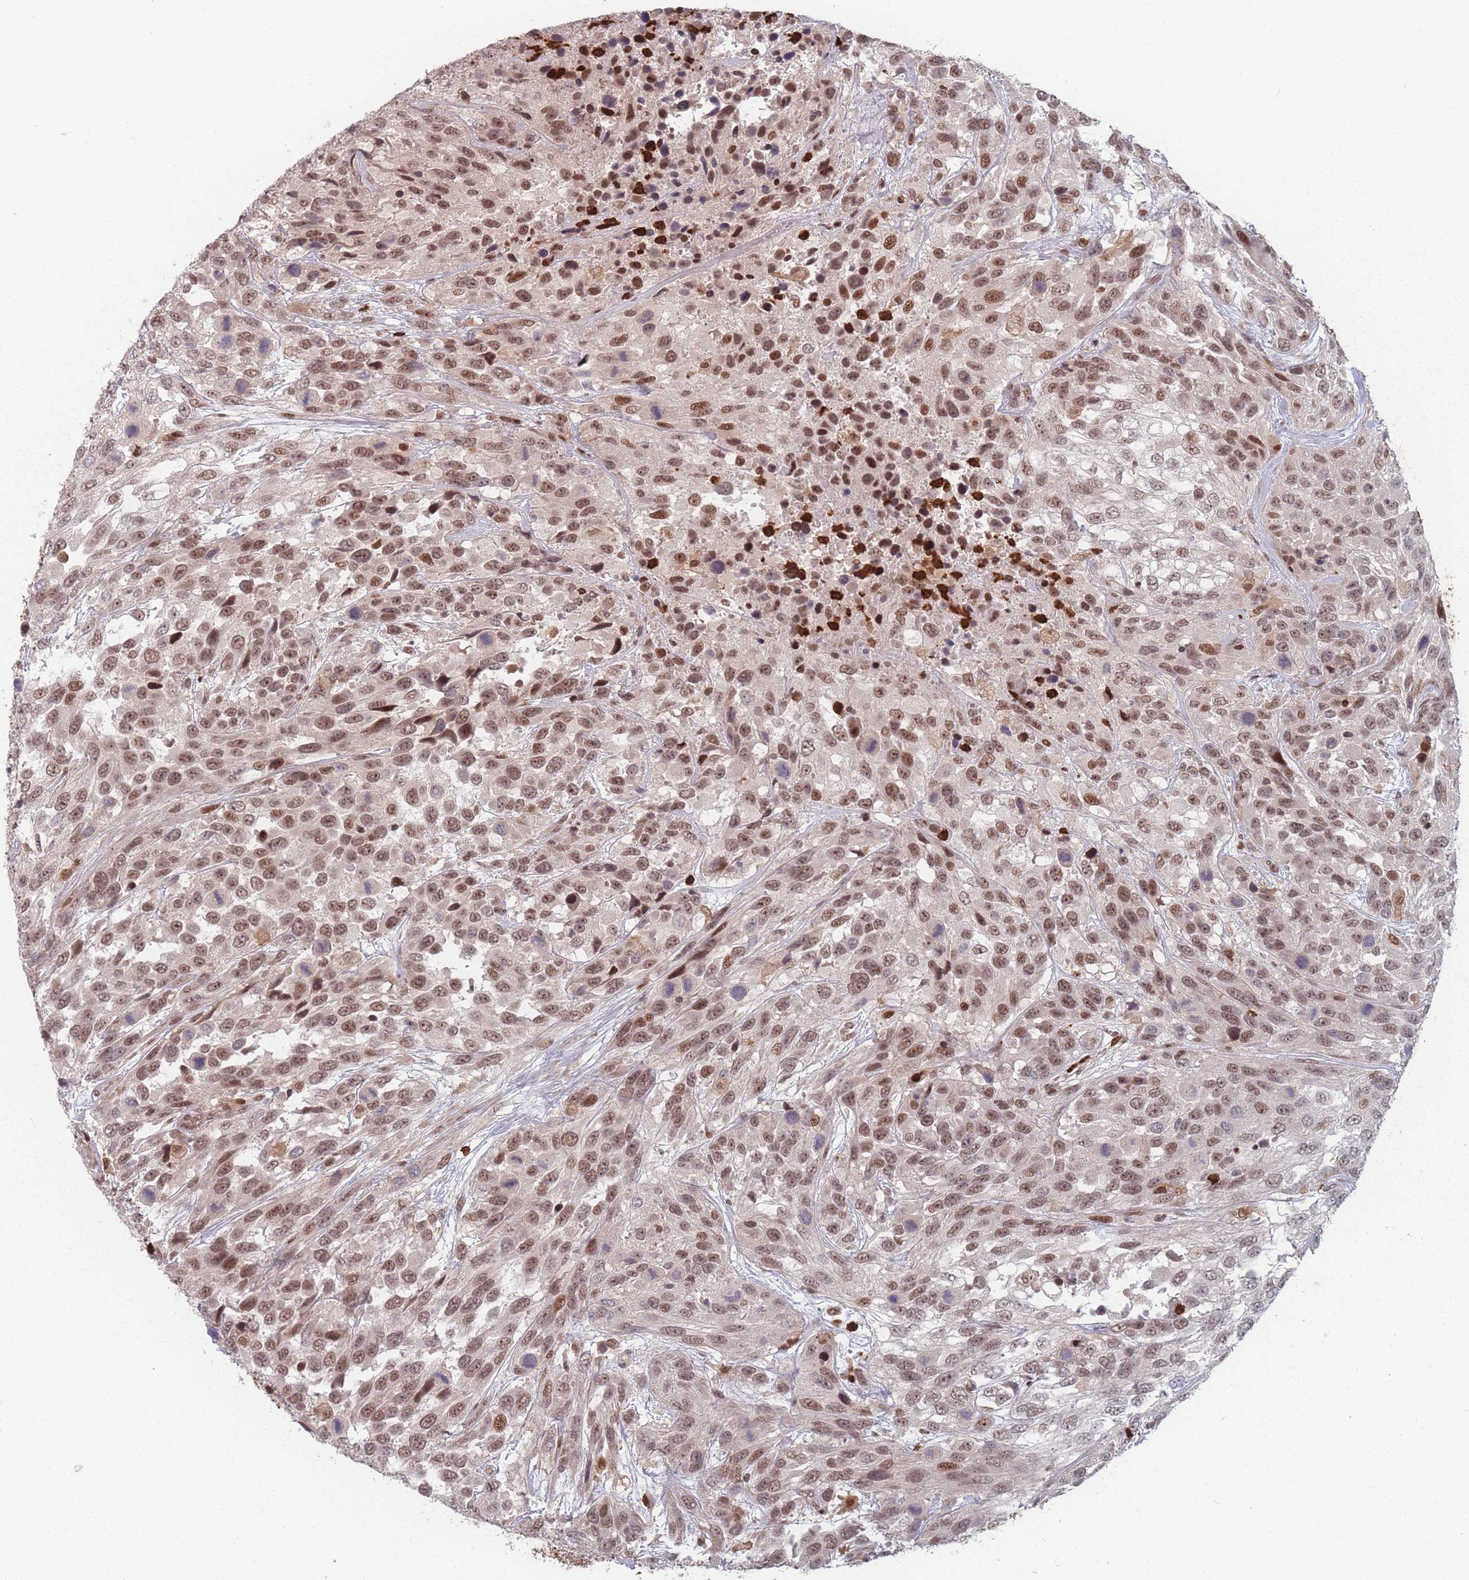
{"staining": {"intensity": "moderate", "quantity": ">75%", "location": "nuclear"}, "tissue": "urothelial cancer", "cell_type": "Tumor cells", "image_type": "cancer", "snomed": [{"axis": "morphology", "description": "Urothelial carcinoma, High grade"}, {"axis": "topography", "description": "Urinary bladder"}], "caption": "Urothelial cancer tissue shows moderate nuclear positivity in about >75% of tumor cells, visualized by immunohistochemistry.", "gene": "WDR55", "patient": {"sex": "female", "age": 70}}